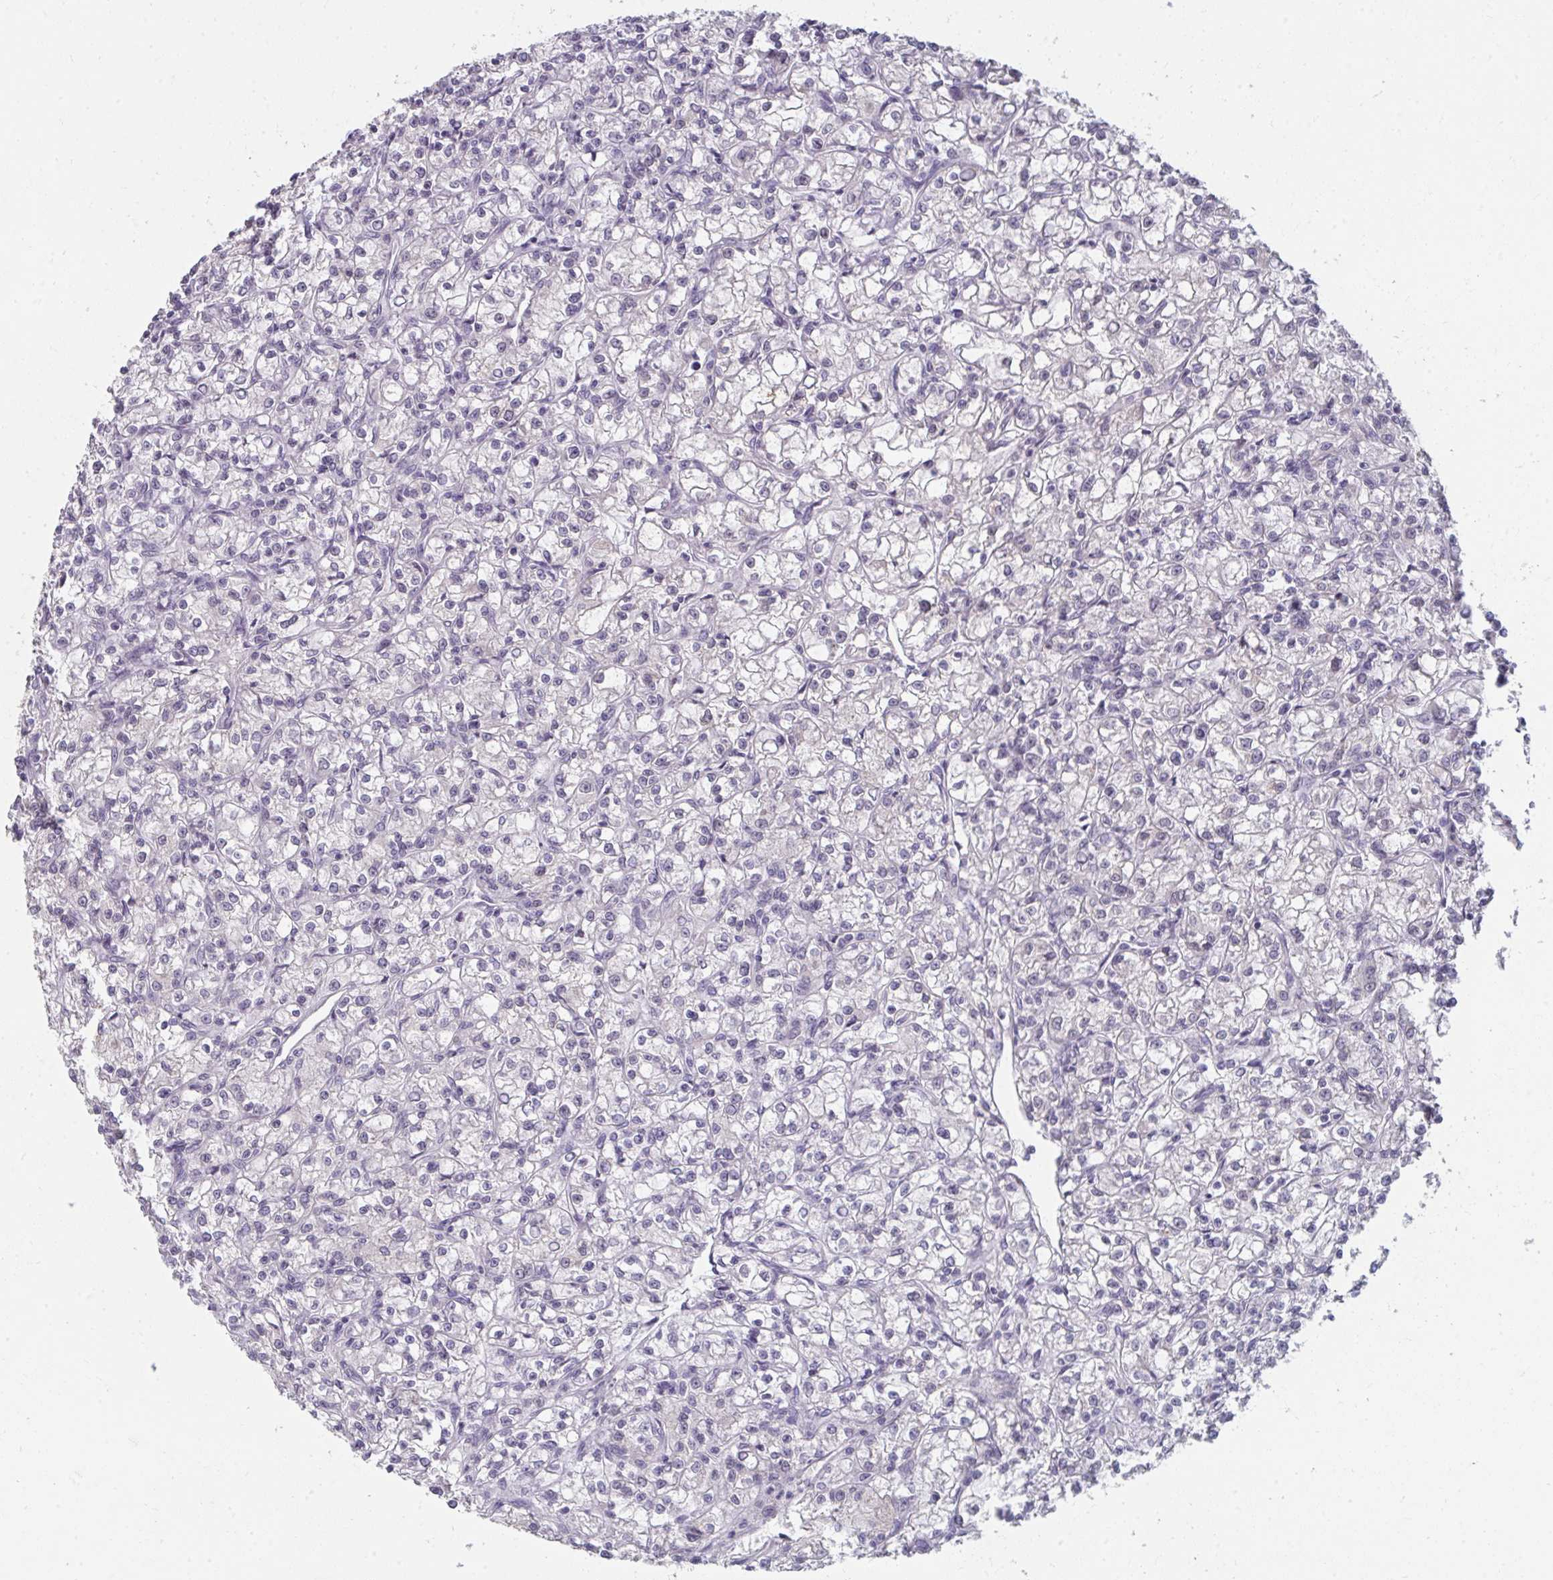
{"staining": {"intensity": "negative", "quantity": "none", "location": "none"}, "tissue": "renal cancer", "cell_type": "Tumor cells", "image_type": "cancer", "snomed": [{"axis": "morphology", "description": "Adenocarcinoma, NOS"}, {"axis": "topography", "description": "Kidney"}], "caption": "Photomicrograph shows no protein expression in tumor cells of renal adenocarcinoma tissue.", "gene": "NUP133", "patient": {"sex": "female", "age": 59}}